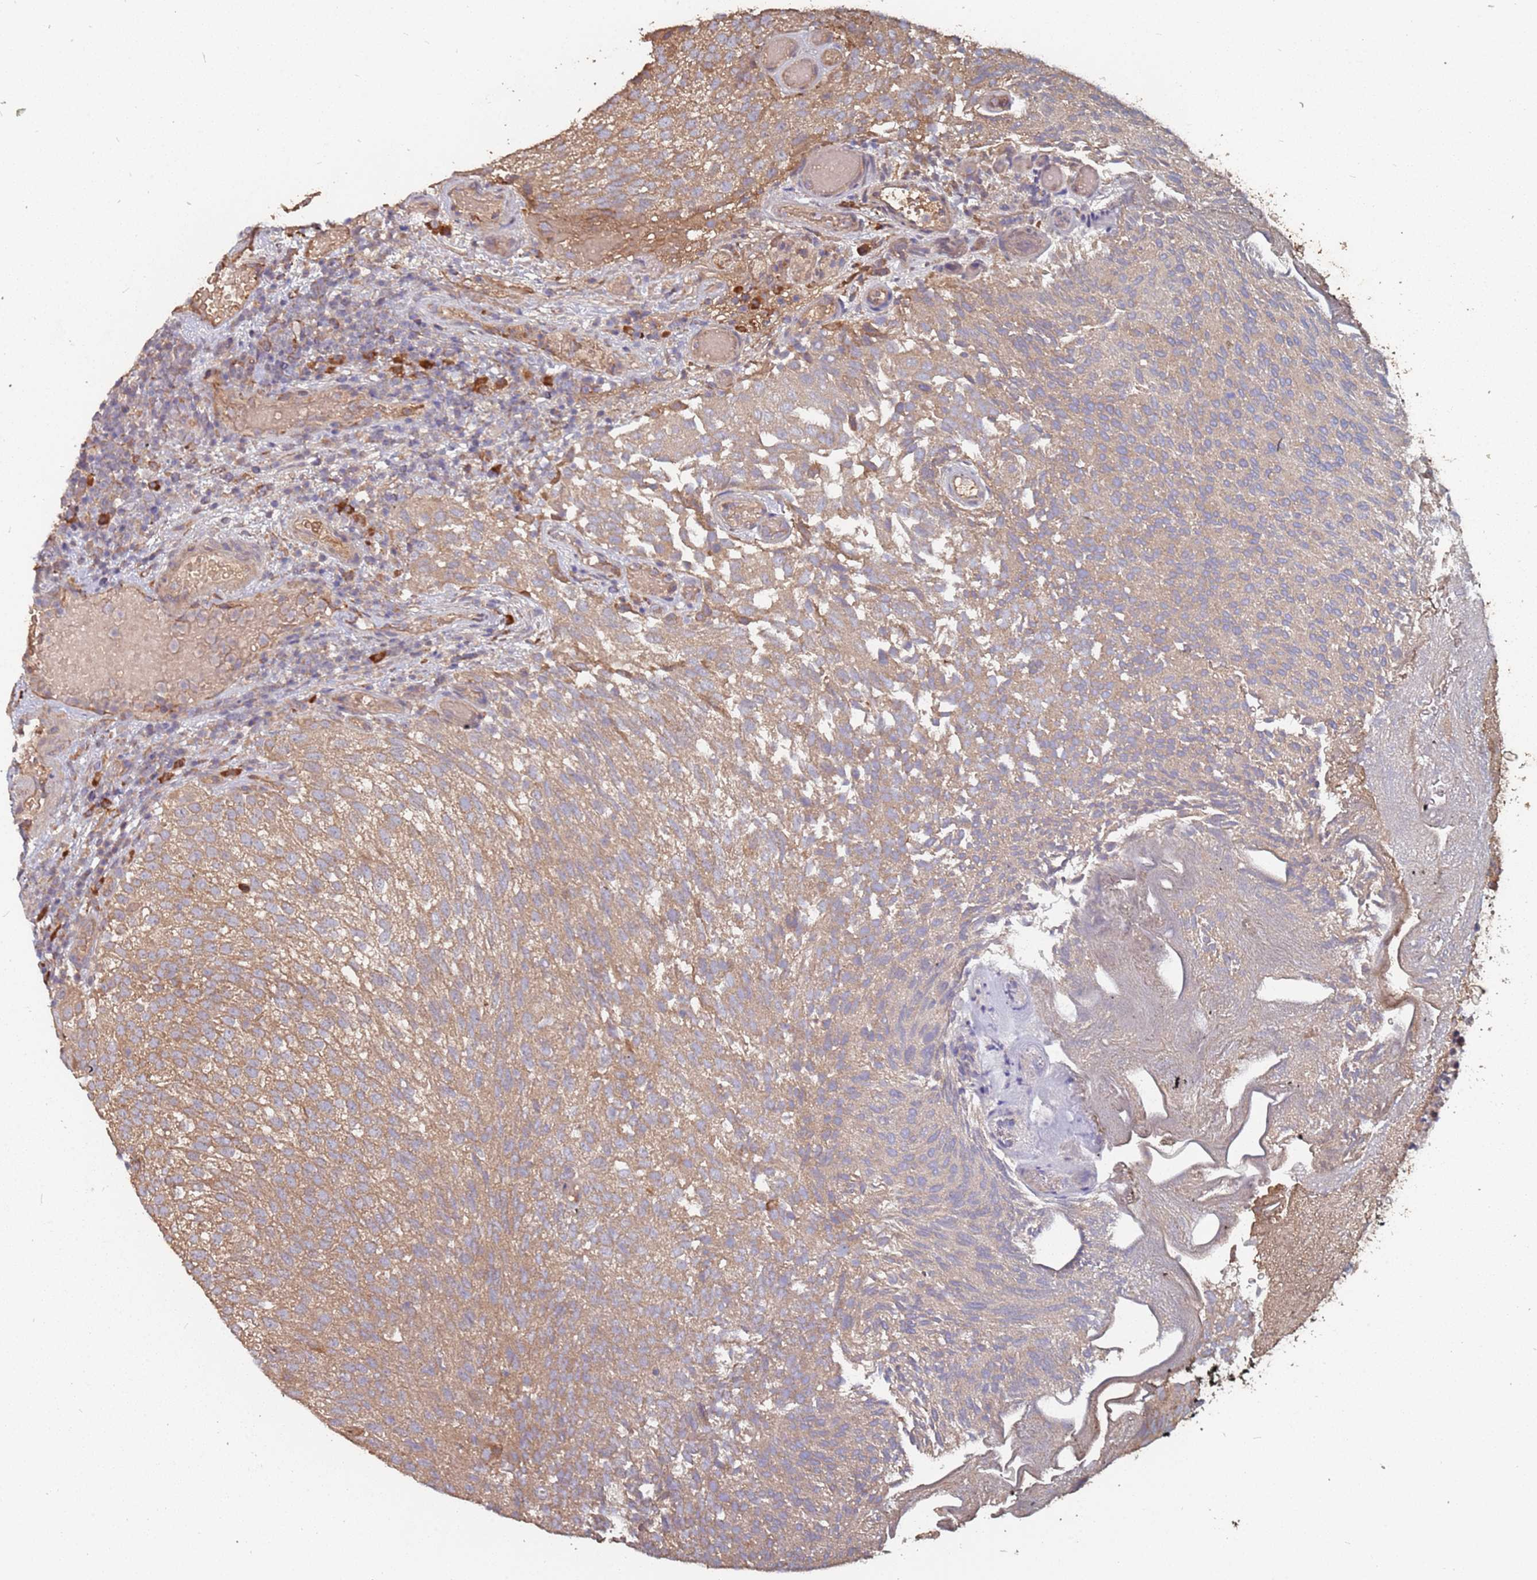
{"staining": {"intensity": "moderate", "quantity": "25%-75%", "location": "cytoplasmic/membranous"}, "tissue": "urothelial cancer", "cell_type": "Tumor cells", "image_type": "cancer", "snomed": [{"axis": "morphology", "description": "Urothelial carcinoma, Low grade"}, {"axis": "topography", "description": "Urinary bladder"}], "caption": "DAB immunohistochemical staining of human urothelial cancer displays moderate cytoplasmic/membranous protein expression in about 25%-75% of tumor cells. (DAB (3,3'-diaminobenzidine) IHC, brown staining for protein, blue staining for nuclei).", "gene": "ATG5", "patient": {"sex": "male", "age": 78}}